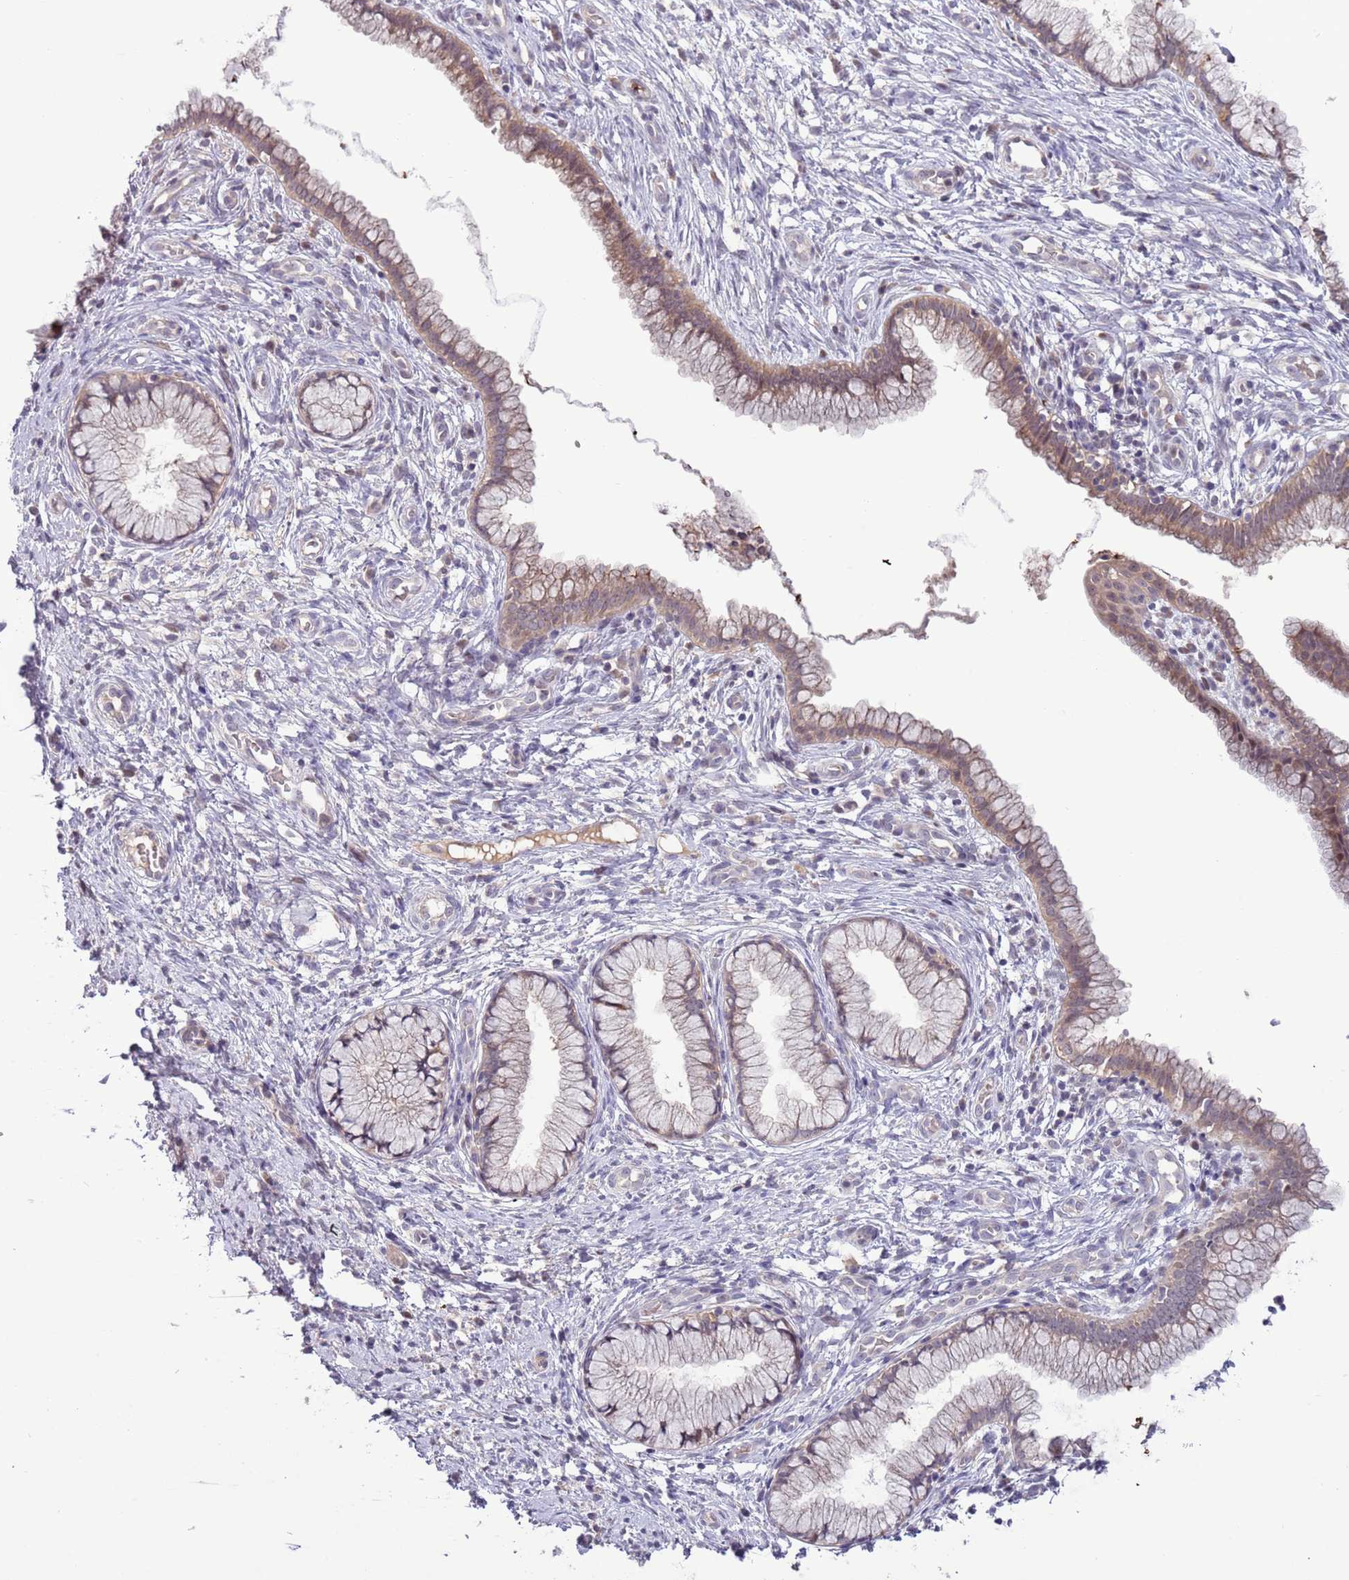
{"staining": {"intensity": "moderate", "quantity": "25%-75%", "location": "cytoplasmic/membranous"}, "tissue": "cervix", "cell_type": "Glandular cells", "image_type": "normal", "snomed": [{"axis": "morphology", "description": "Normal tissue, NOS"}, {"axis": "topography", "description": "Cervix"}], "caption": "Cervix stained with immunohistochemistry exhibits moderate cytoplasmic/membranous staining in approximately 25%-75% of glandular cells.", "gene": "SHROOM3", "patient": {"sex": "female", "age": 36}}